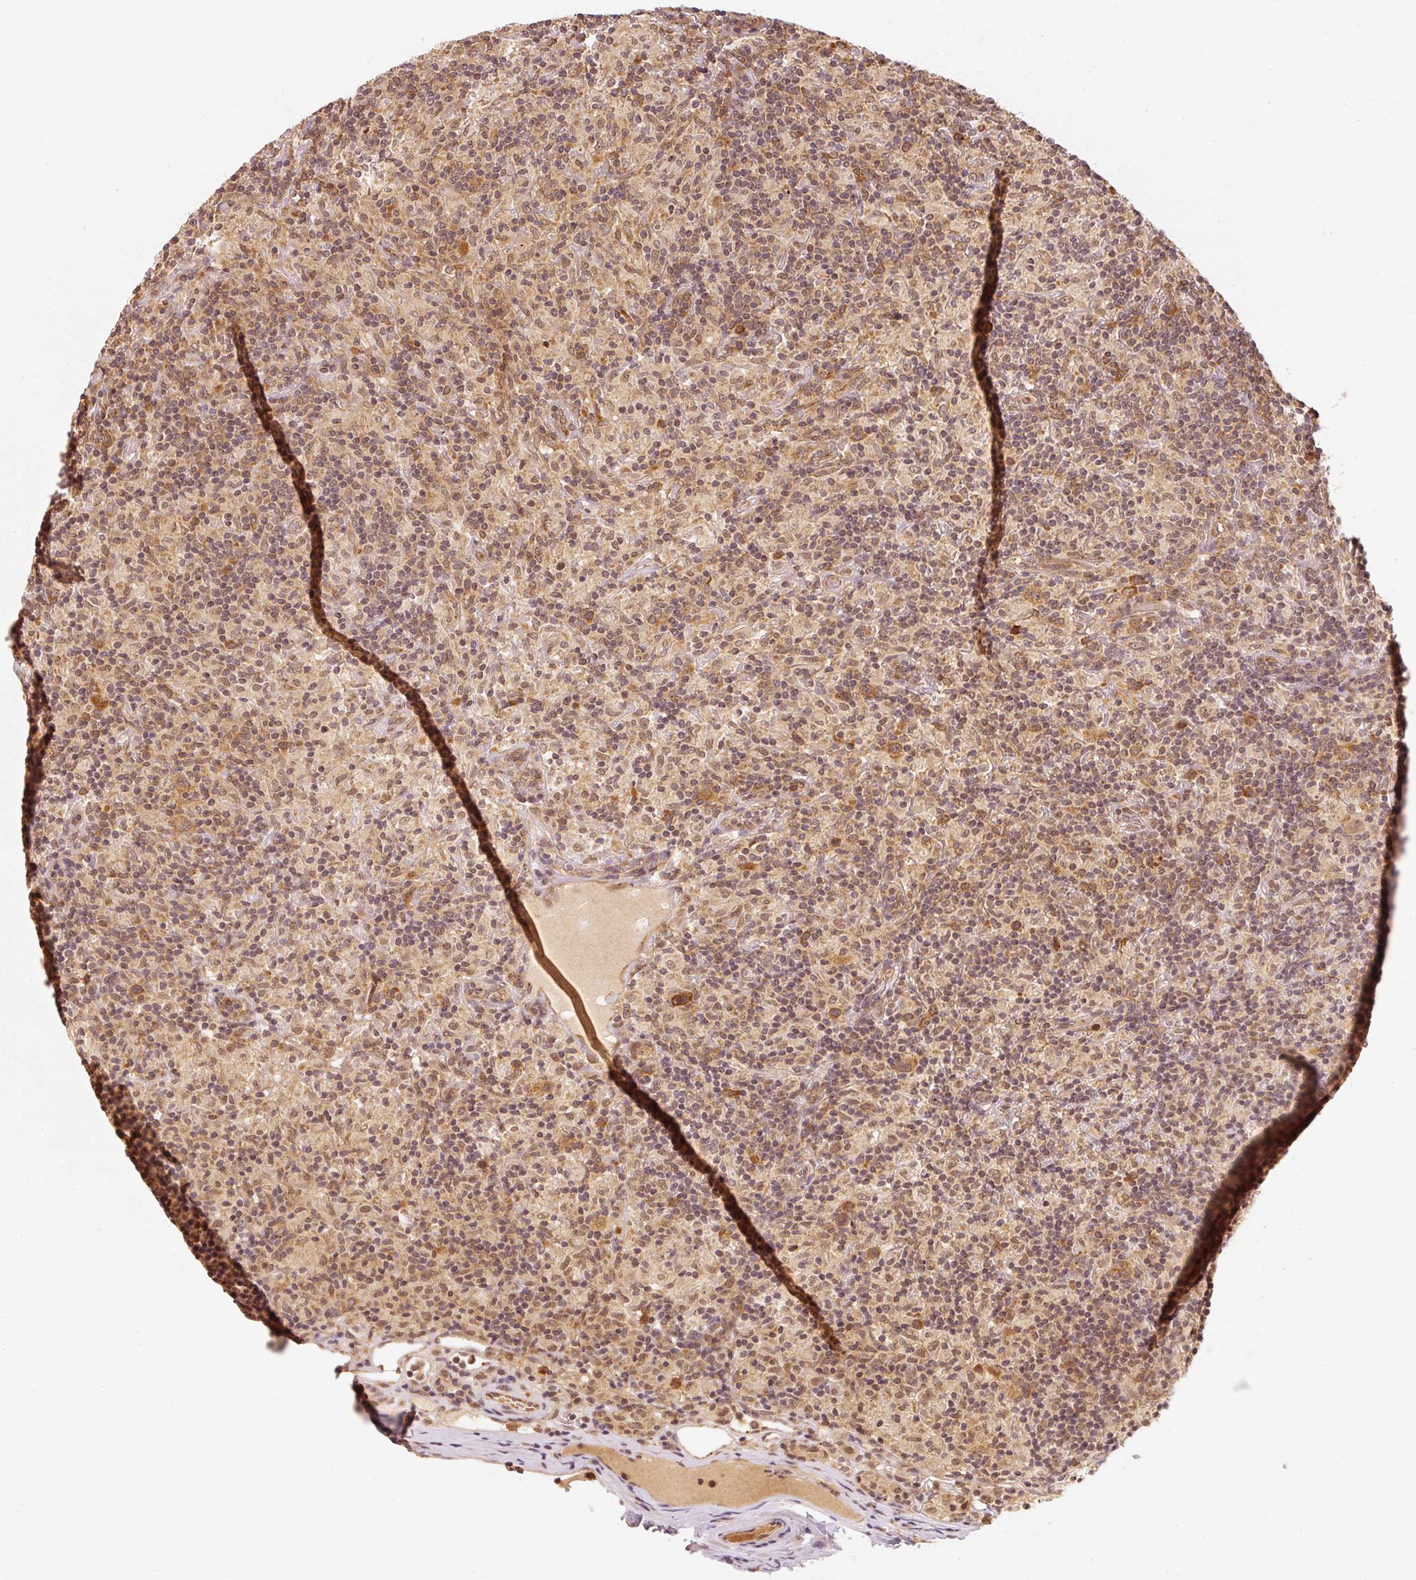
{"staining": {"intensity": "moderate", "quantity": ">75%", "location": "cytoplasmic/membranous"}, "tissue": "lymphoma", "cell_type": "Tumor cells", "image_type": "cancer", "snomed": [{"axis": "morphology", "description": "Hodgkin's disease, NOS"}, {"axis": "topography", "description": "Lymph node"}], "caption": "Lymphoma tissue shows moderate cytoplasmic/membranous staining in approximately >75% of tumor cells, visualized by immunohistochemistry.", "gene": "EEF1A2", "patient": {"sex": "male", "age": 70}}